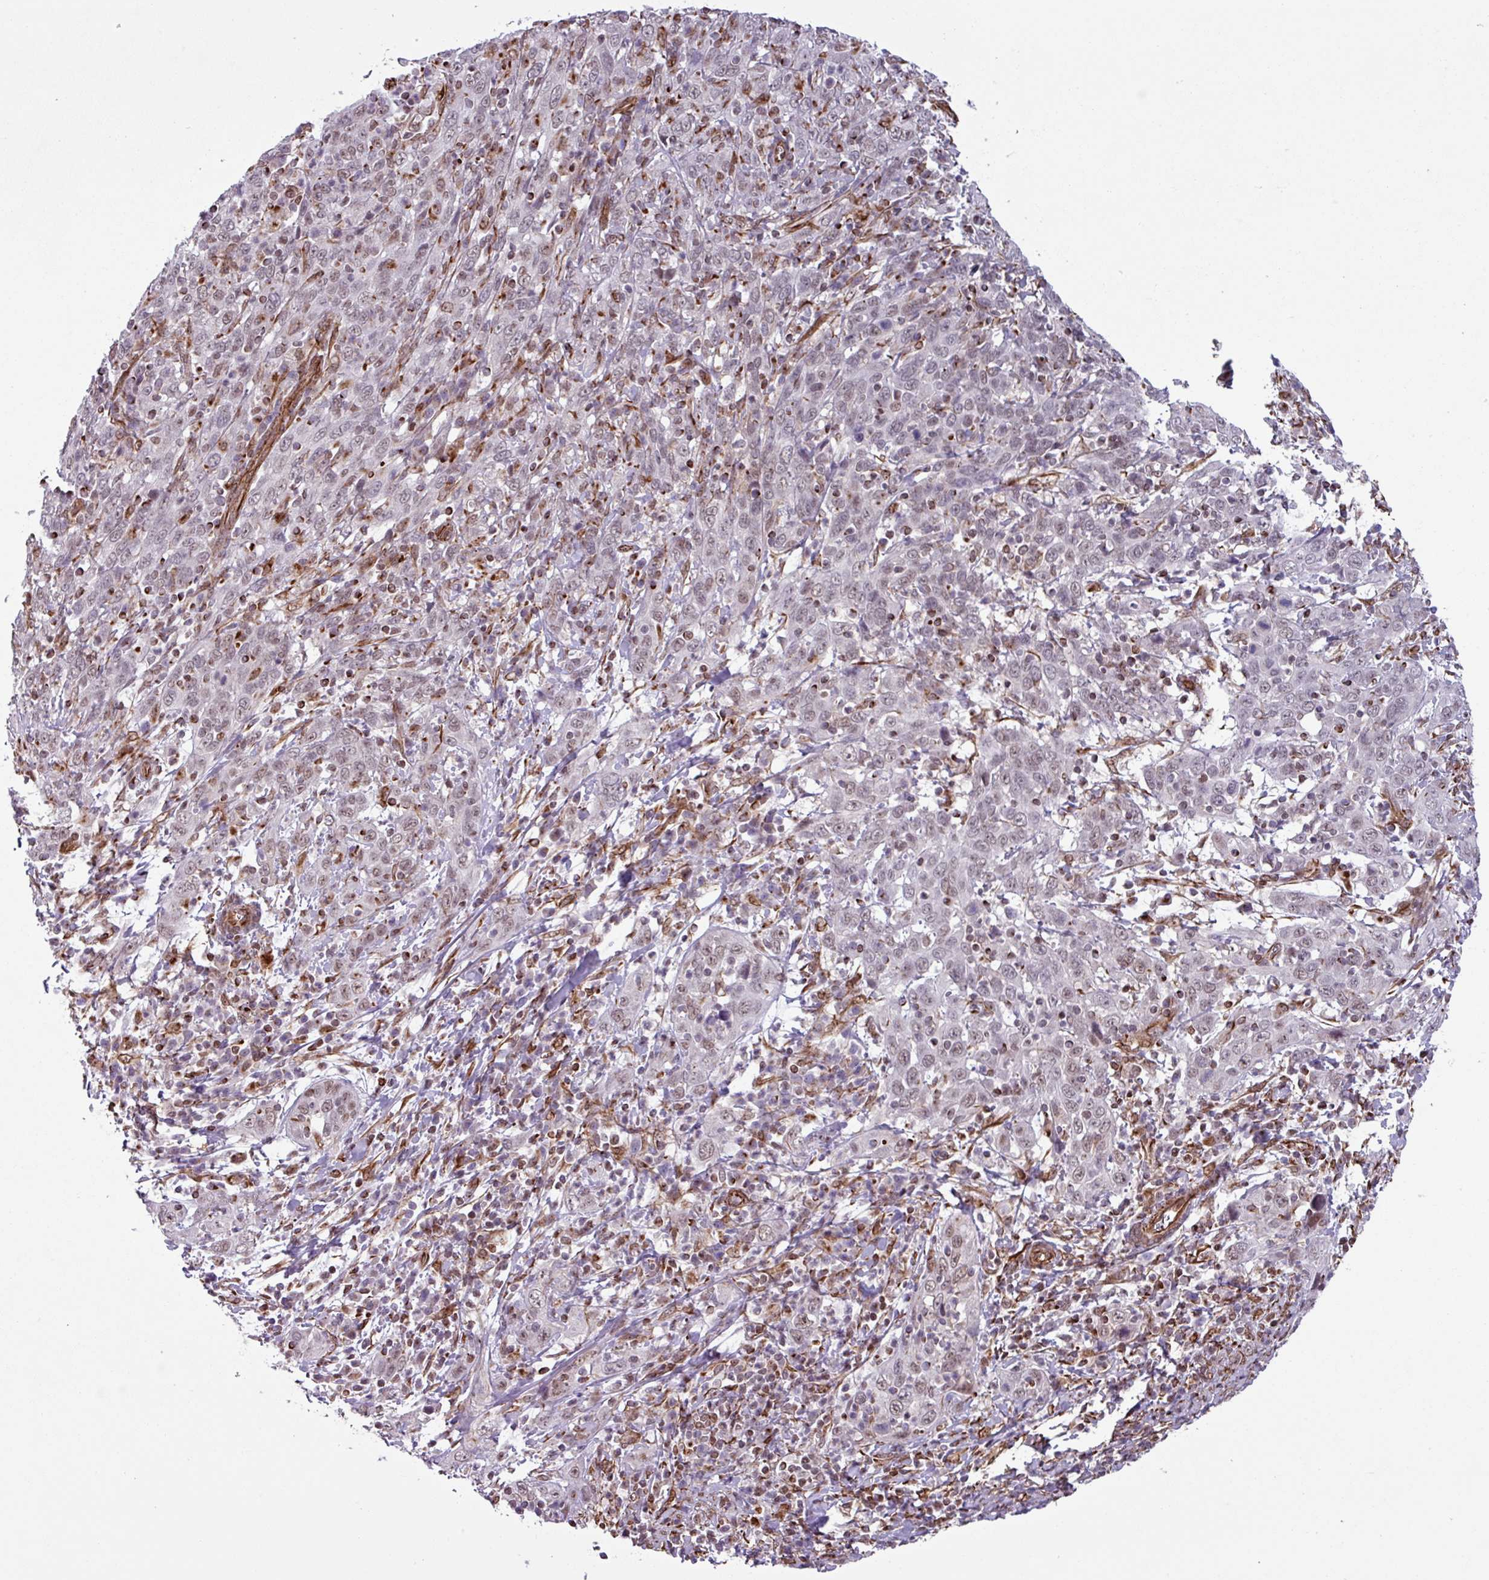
{"staining": {"intensity": "weak", "quantity": "25%-75%", "location": "nuclear"}, "tissue": "cervical cancer", "cell_type": "Tumor cells", "image_type": "cancer", "snomed": [{"axis": "morphology", "description": "Squamous cell carcinoma, NOS"}, {"axis": "topography", "description": "Cervix"}], "caption": "Protein staining of squamous cell carcinoma (cervical) tissue shows weak nuclear positivity in about 25%-75% of tumor cells.", "gene": "CHD3", "patient": {"sex": "female", "age": 46}}